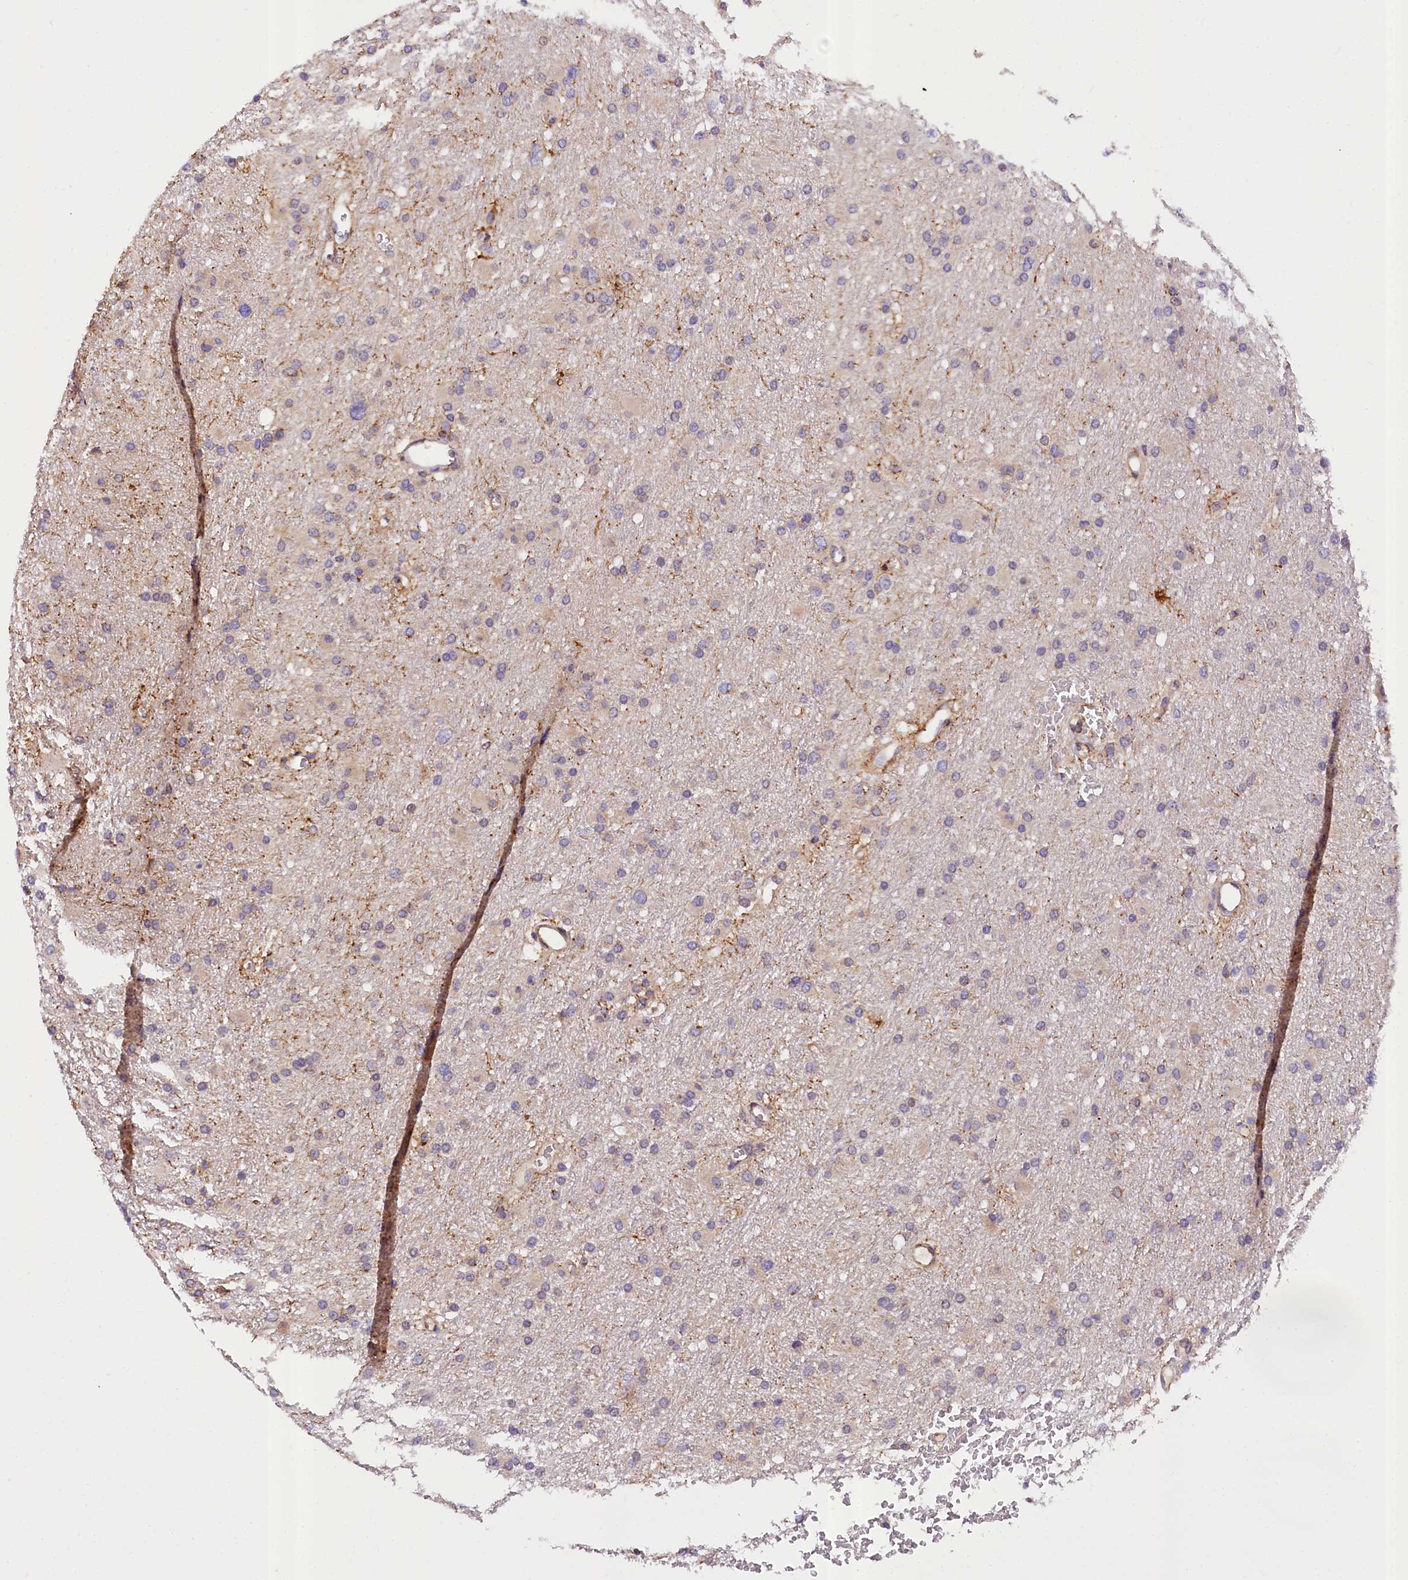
{"staining": {"intensity": "negative", "quantity": "none", "location": "none"}, "tissue": "glioma", "cell_type": "Tumor cells", "image_type": "cancer", "snomed": [{"axis": "morphology", "description": "Glioma, malignant, High grade"}, {"axis": "topography", "description": "Cerebral cortex"}], "caption": "Immunohistochemistry micrograph of high-grade glioma (malignant) stained for a protein (brown), which demonstrates no expression in tumor cells.", "gene": "SUPV3L1", "patient": {"sex": "female", "age": 36}}